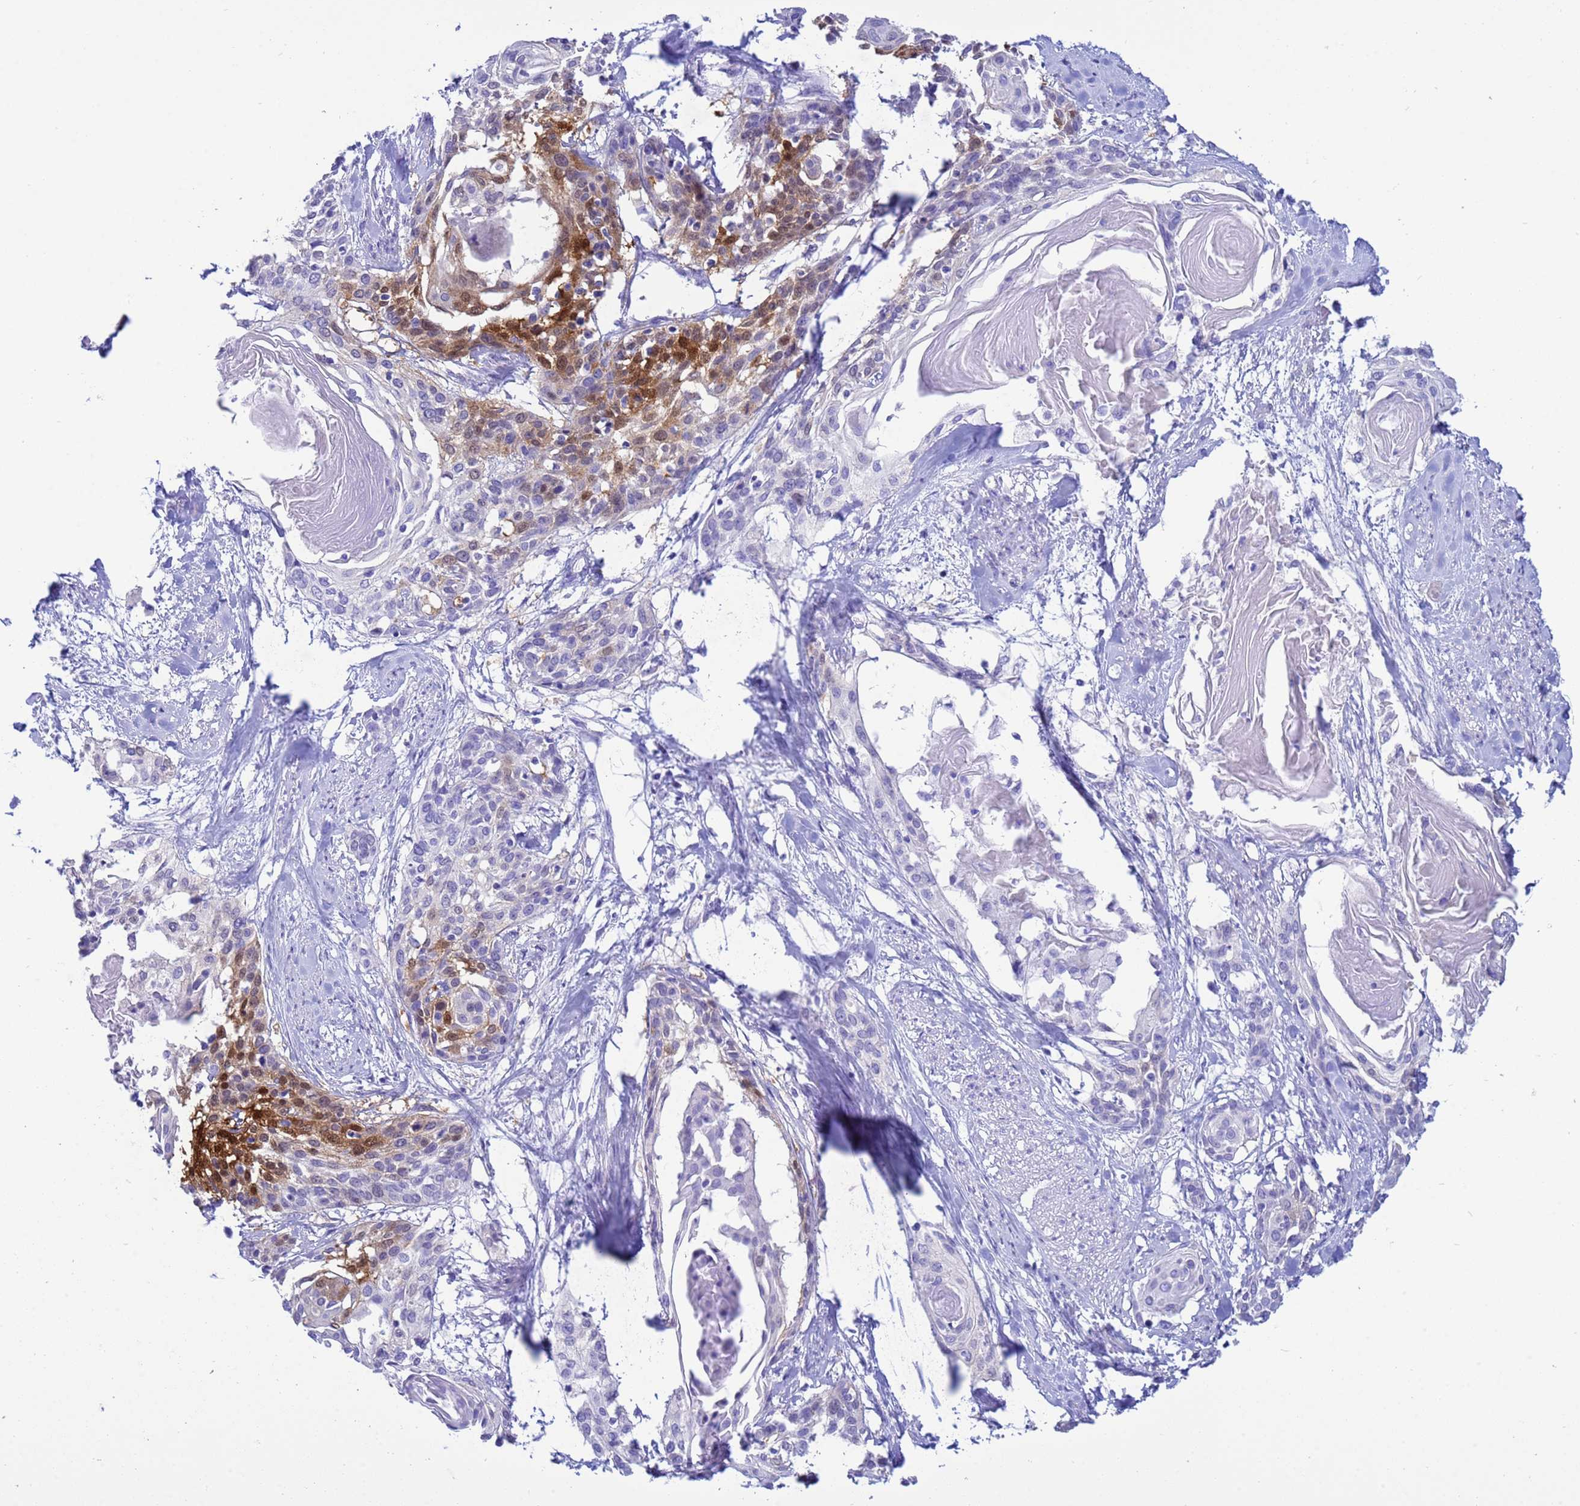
{"staining": {"intensity": "moderate", "quantity": "25%-75%", "location": "cytoplasmic/membranous,nuclear"}, "tissue": "cervical cancer", "cell_type": "Tumor cells", "image_type": "cancer", "snomed": [{"axis": "morphology", "description": "Squamous cell carcinoma, NOS"}, {"axis": "topography", "description": "Cervix"}], "caption": "Brown immunohistochemical staining in squamous cell carcinoma (cervical) reveals moderate cytoplasmic/membranous and nuclear expression in about 25%-75% of tumor cells.", "gene": "AKR1C2", "patient": {"sex": "female", "age": 57}}